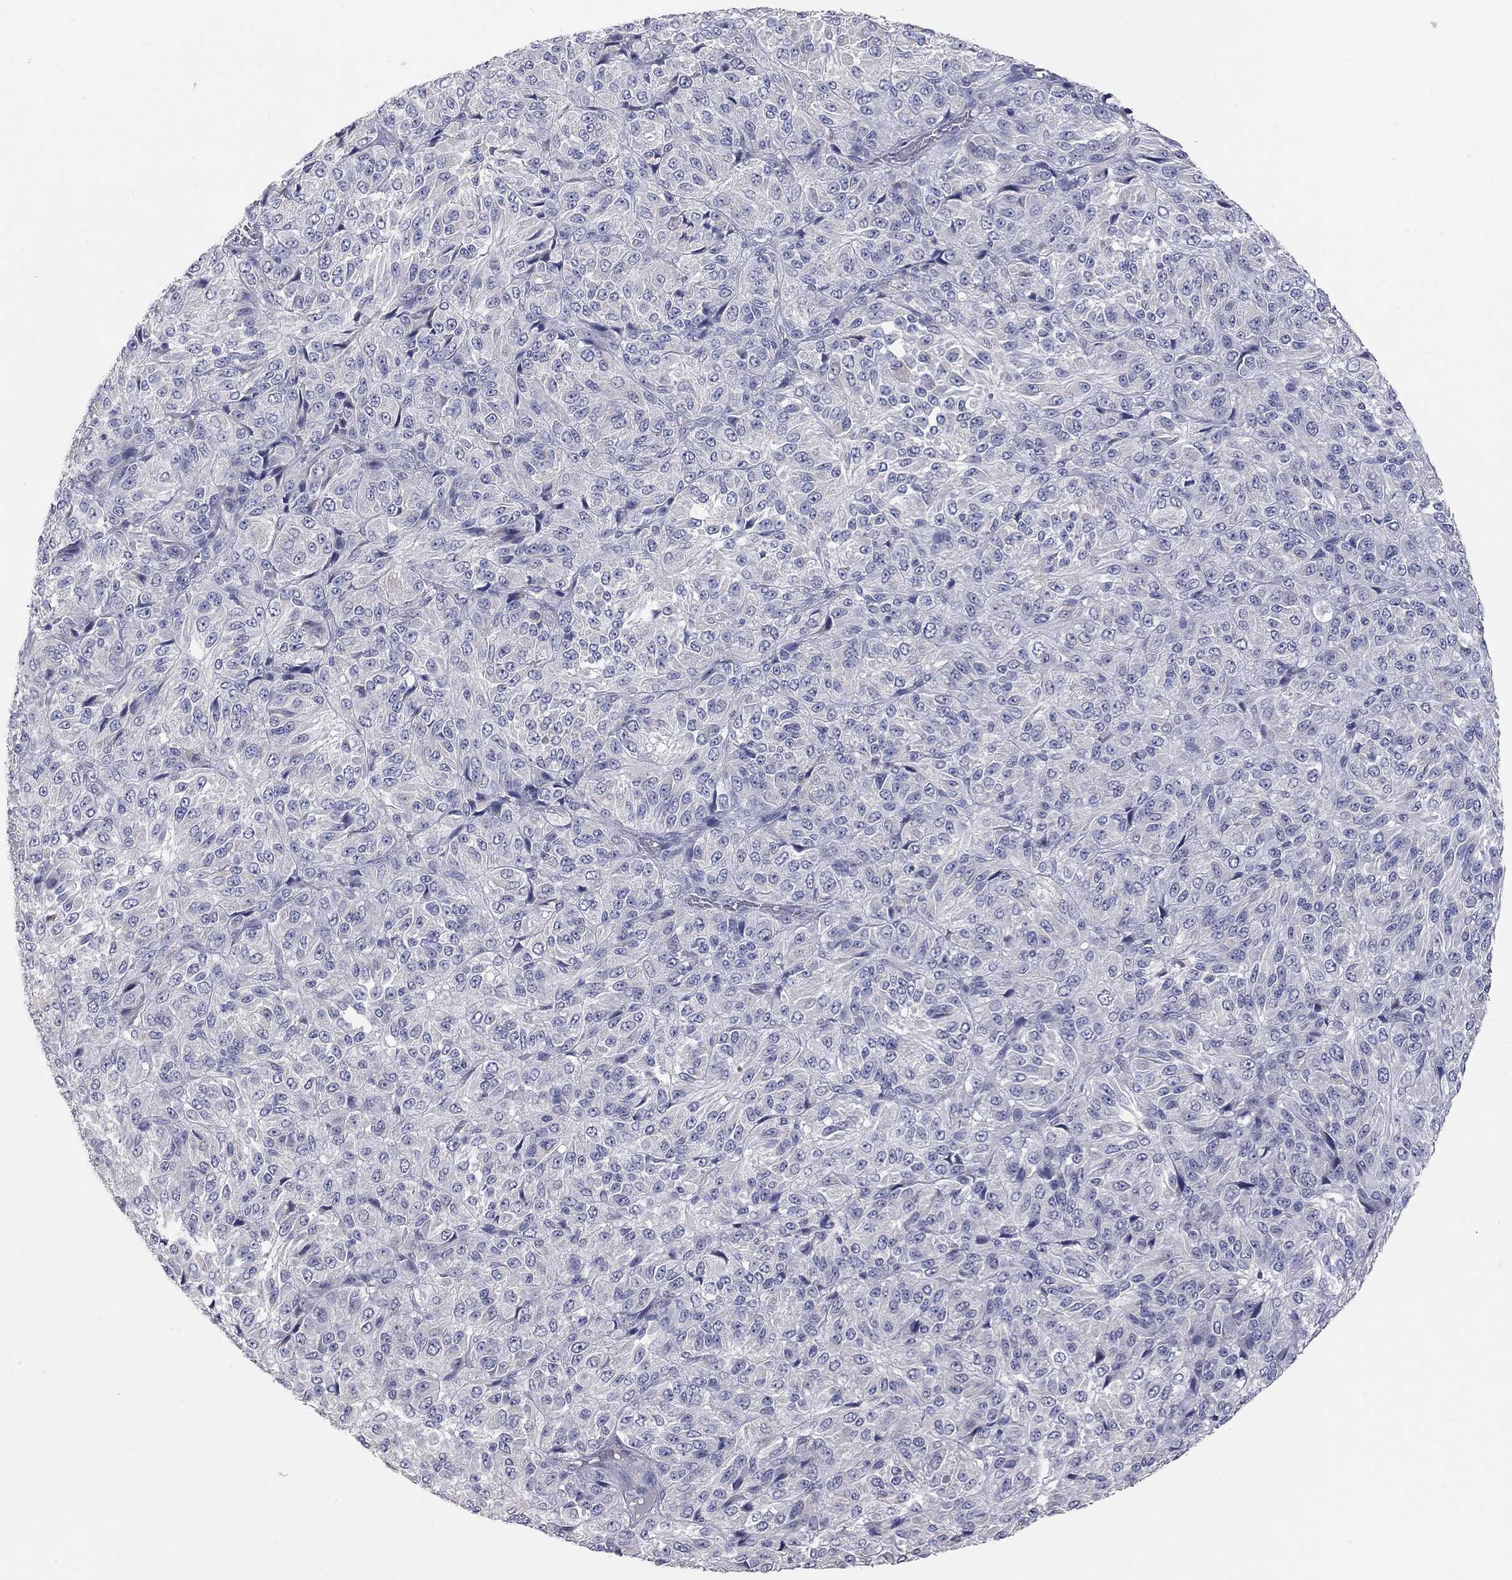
{"staining": {"intensity": "negative", "quantity": "none", "location": "none"}, "tissue": "melanoma", "cell_type": "Tumor cells", "image_type": "cancer", "snomed": [{"axis": "morphology", "description": "Malignant melanoma, Metastatic site"}, {"axis": "topography", "description": "Brain"}], "caption": "DAB (3,3'-diaminobenzidine) immunohistochemical staining of human melanoma exhibits no significant expression in tumor cells.", "gene": "PAPSS2", "patient": {"sex": "female", "age": 56}}